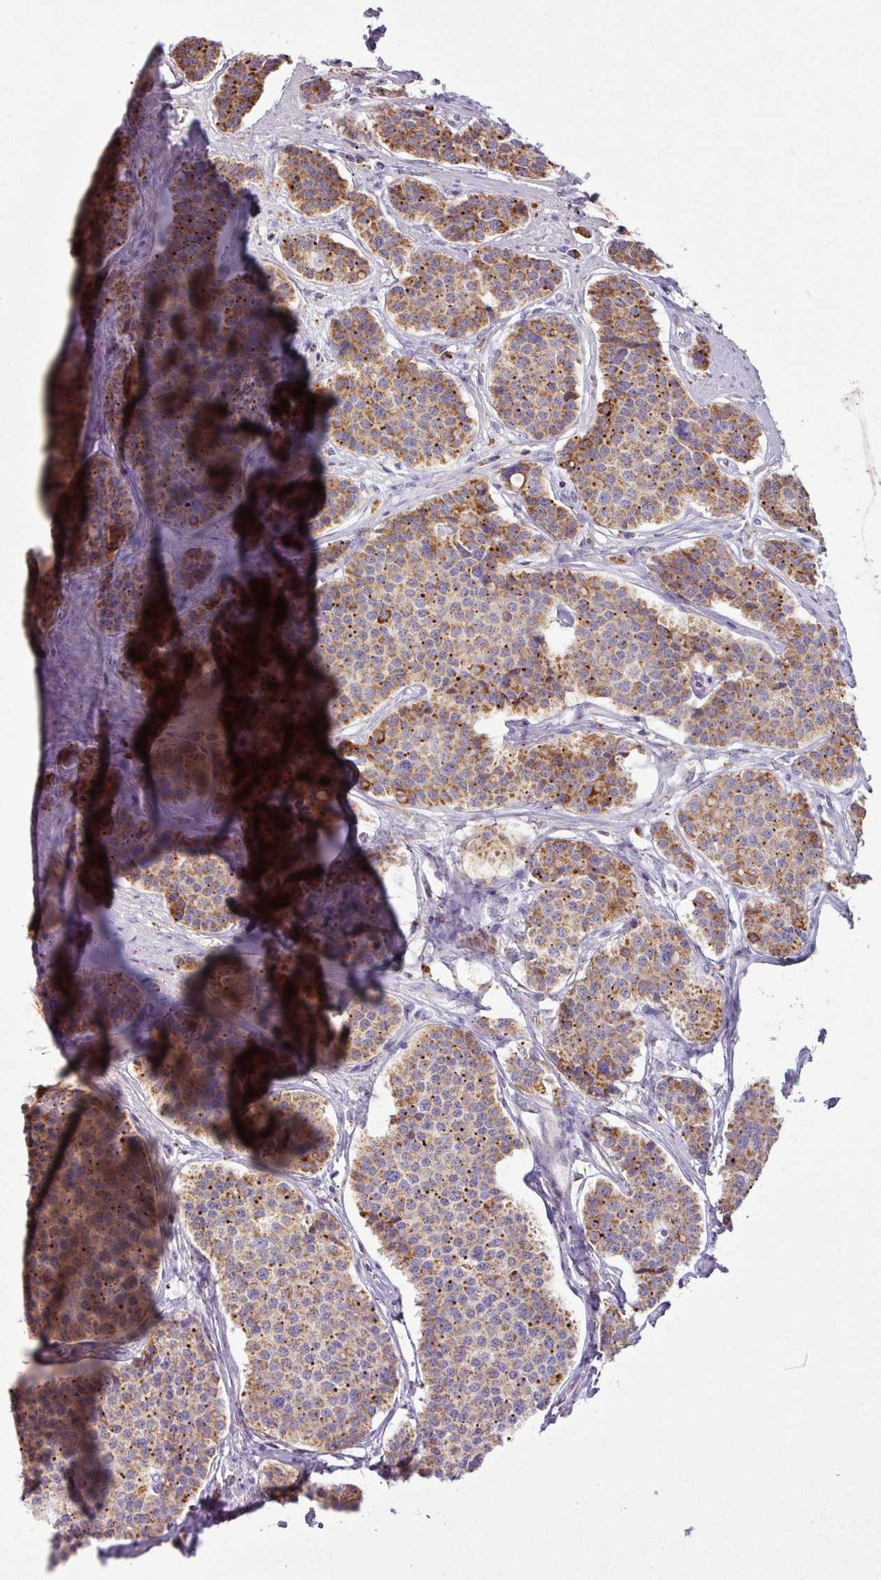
{"staining": {"intensity": "moderate", "quantity": ">75%", "location": "cytoplasmic/membranous"}, "tissue": "carcinoid", "cell_type": "Tumor cells", "image_type": "cancer", "snomed": [{"axis": "morphology", "description": "Carcinoid, malignant, NOS"}, {"axis": "topography", "description": "Small intestine"}], "caption": "The photomicrograph shows a brown stain indicating the presence of a protein in the cytoplasmic/membranous of tumor cells in carcinoid. Nuclei are stained in blue.", "gene": "ZNF81", "patient": {"sex": "male", "age": 60}}